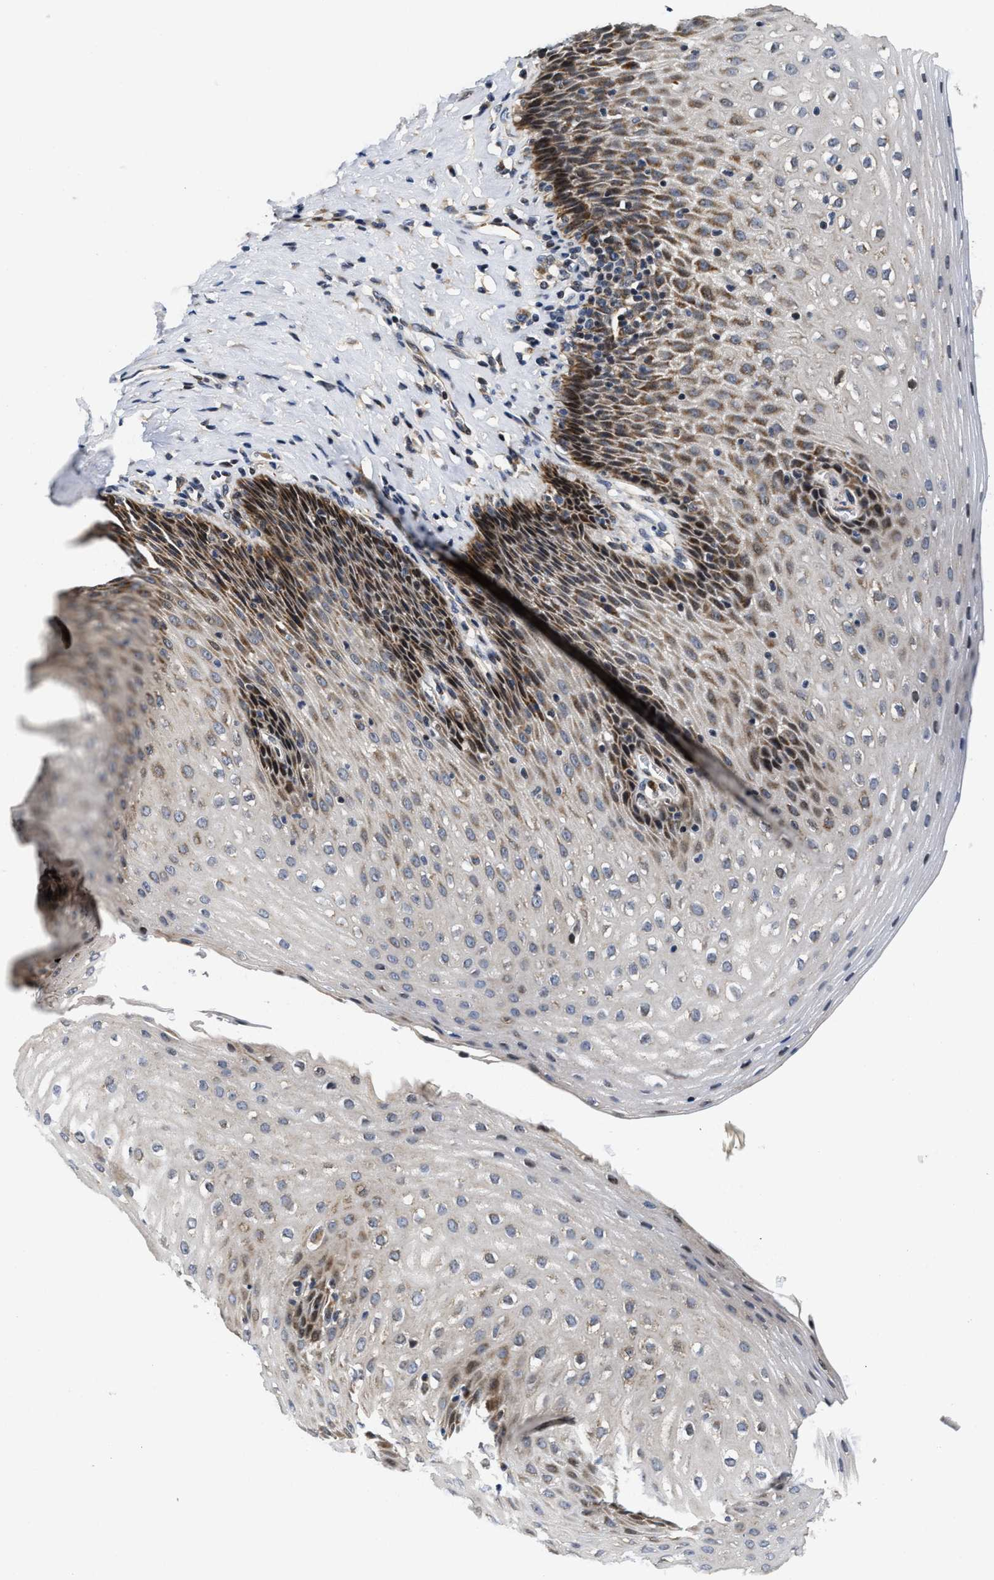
{"staining": {"intensity": "moderate", "quantity": "25%-75%", "location": "cytoplasmic/membranous"}, "tissue": "esophagus", "cell_type": "Squamous epithelial cells", "image_type": "normal", "snomed": [{"axis": "morphology", "description": "Normal tissue, NOS"}, {"axis": "topography", "description": "Esophagus"}], "caption": "Esophagus stained with DAB (3,3'-diaminobenzidine) immunohistochemistry exhibits medium levels of moderate cytoplasmic/membranous staining in approximately 25%-75% of squamous epithelial cells. (DAB (3,3'-diaminobenzidine) IHC, brown staining for protein, blue staining for nuclei).", "gene": "SCYL2", "patient": {"sex": "female", "age": 61}}